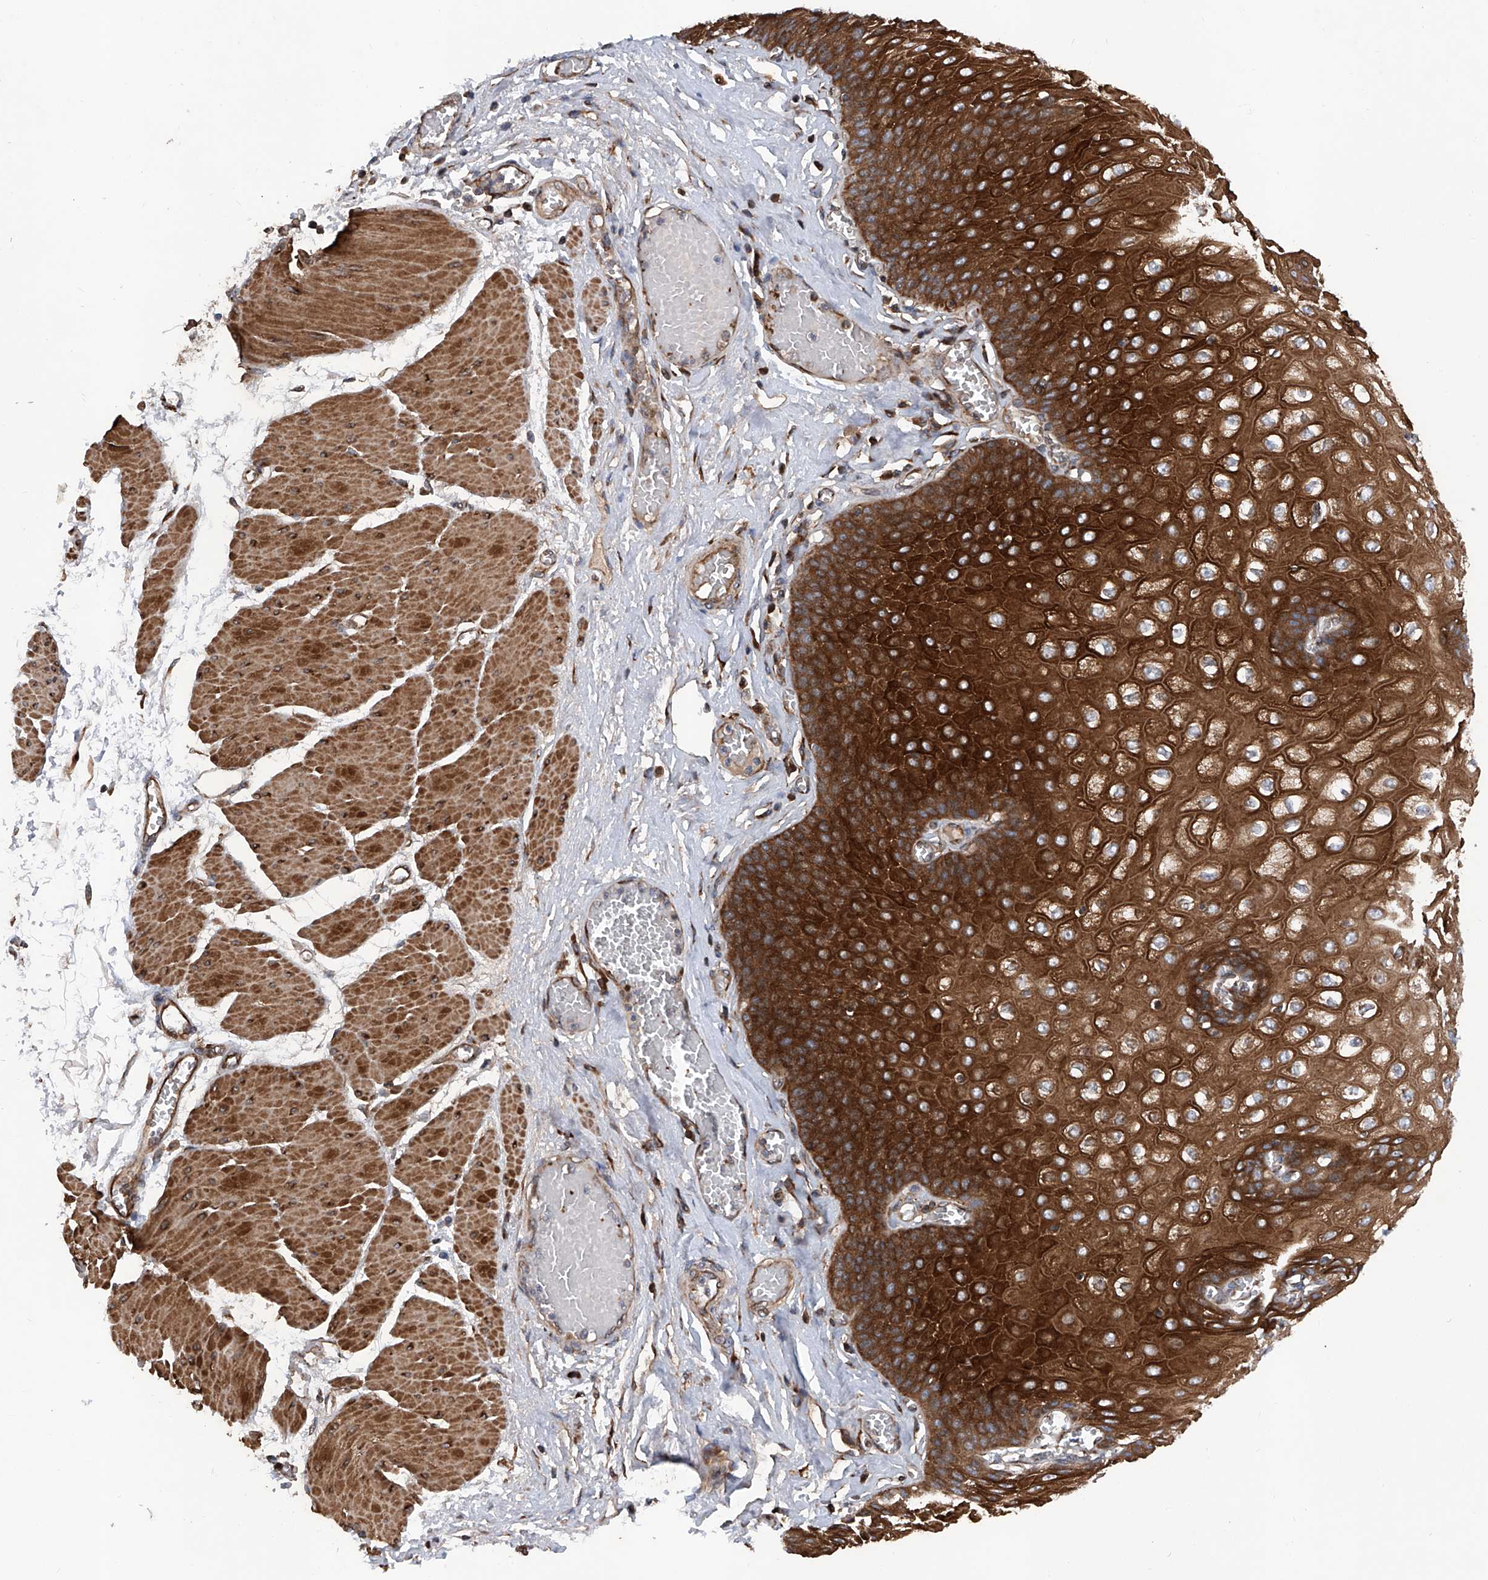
{"staining": {"intensity": "strong", "quantity": ">75%", "location": "cytoplasmic/membranous"}, "tissue": "esophagus", "cell_type": "Squamous epithelial cells", "image_type": "normal", "snomed": [{"axis": "morphology", "description": "Normal tissue, NOS"}, {"axis": "topography", "description": "Esophagus"}], "caption": "A high-resolution image shows immunohistochemistry (IHC) staining of unremarkable esophagus, which shows strong cytoplasmic/membranous positivity in approximately >75% of squamous epithelial cells. Nuclei are stained in blue.", "gene": "ASCC3", "patient": {"sex": "male", "age": 60}}